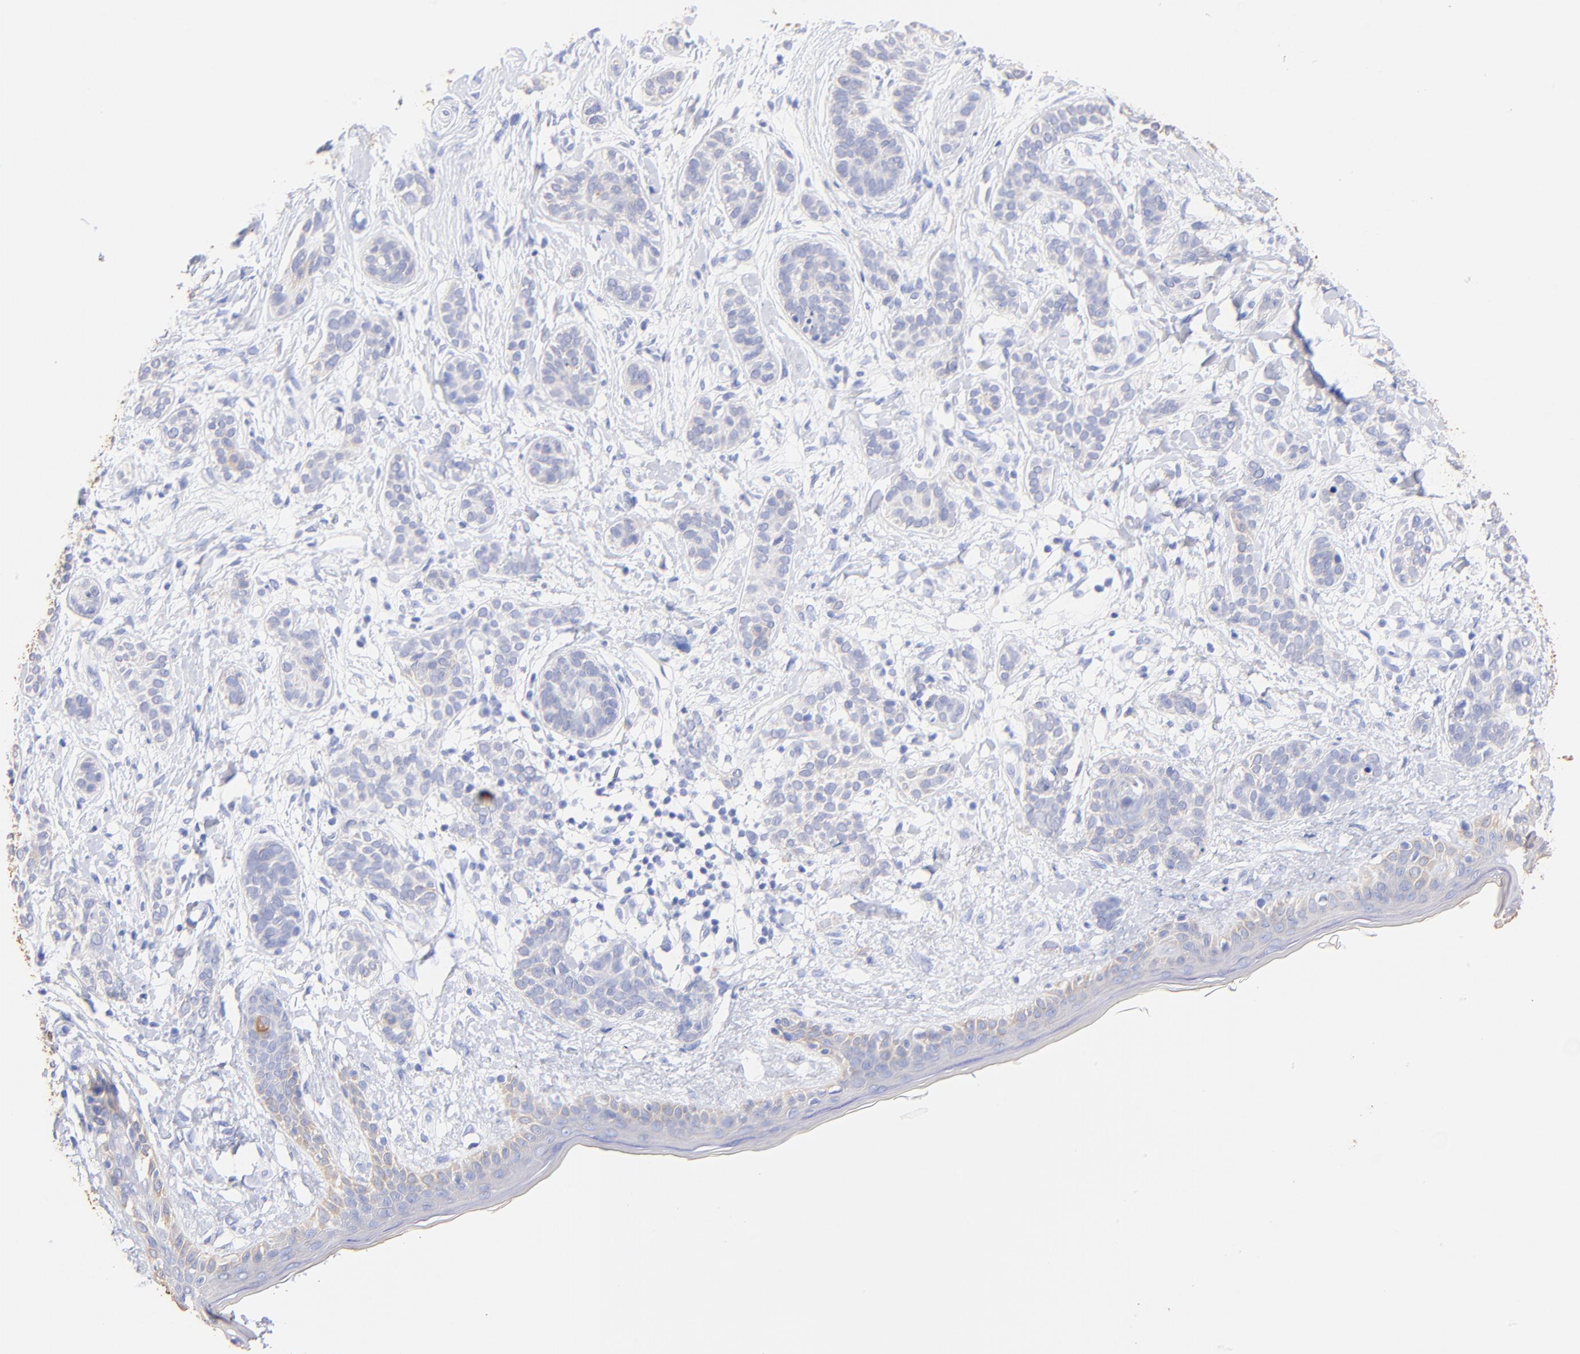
{"staining": {"intensity": "negative", "quantity": "none", "location": "none"}, "tissue": "skin cancer", "cell_type": "Tumor cells", "image_type": "cancer", "snomed": [{"axis": "morphology", "description": "Normal tissue, NOS"}, {"axis": "morphology", "description": "Basal cell carcinoma"}, {"axis": "topography", "description": "Skin"}], "caption": "IHC micrograph of human basal cell carcinoma (skin) stained for a protein (brown), which exhibits no expression in tumor cells. Nuclei are stained in blue.", "gene": "KRT19", "patient": {"sex": "male", "age": 63}}